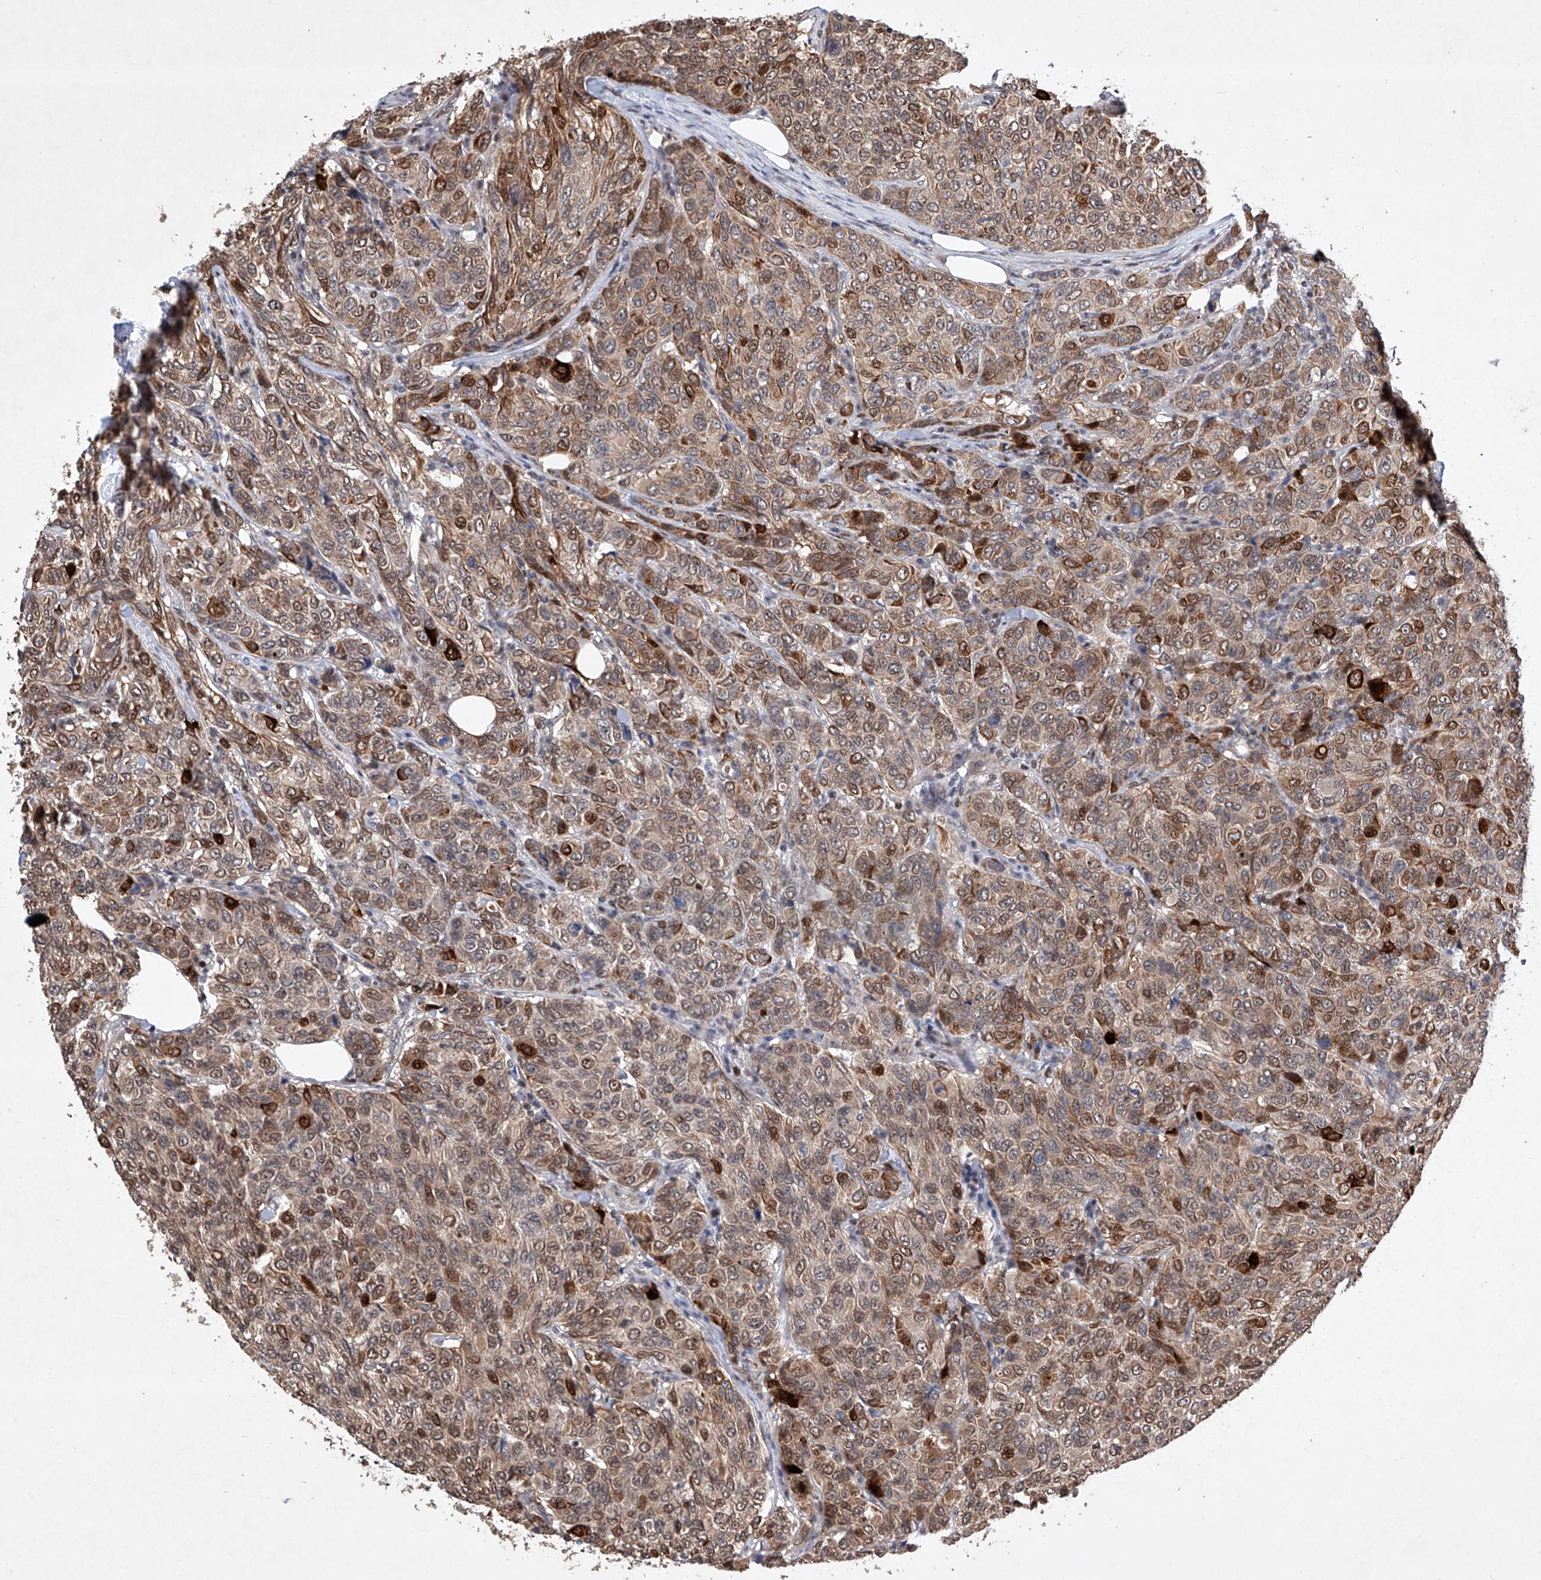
{"staining": {"intensity": "strong", "quantity": "<25%", "location": "cytoplasmic/membranous,nuclear"}, "tissue": "breast cancer", "cell_type": "Tumor cells", "image_type": "cancer", "snomed": [{"axis": "morphology", "description": "Duct carcinoma"}, {"axis": "topography", "description": "Breast"}], "caption": "Human infiltrating ductal carcinoma (breast) stained for a protein (brown) displays strong cytoplasmic/membranous and nuclear positive staining in about <25% of tumor cells.", "gene": "AFG1L", "patient": {"sex": "female", "age": 55}}